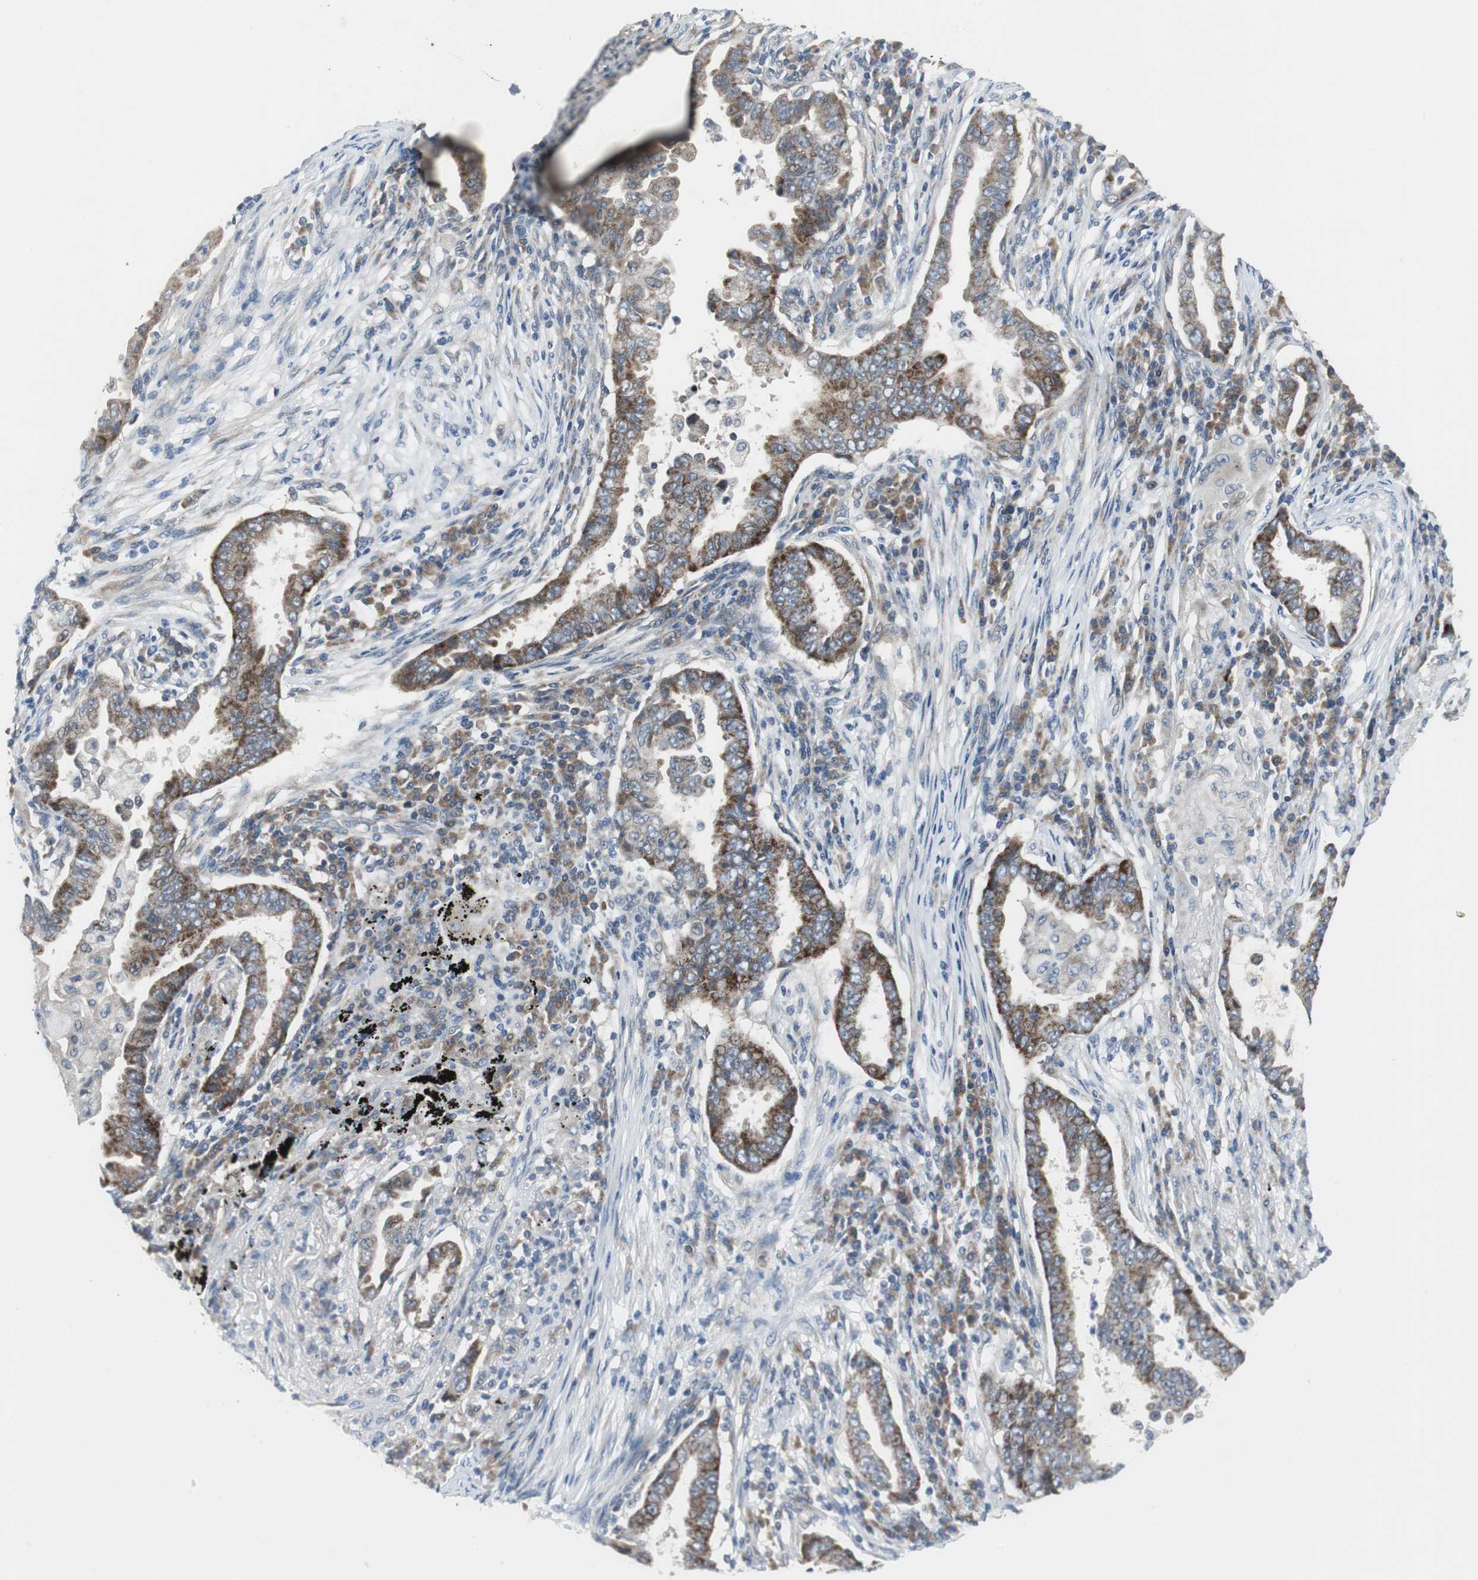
{"staining": {"intensity": "moderate", "quantity": ">75%", "location": "cytoplasmic/membranous"}, "tissue": "lung cancer", "cell_type": "Tumor cells", "image_type": "cancer", "snomed": [{"axis": "morphology", "description": "Normal tissue, NOS"}, {"axis": "morphology", "description": "Inflammation, NOS"}, {"axis": "morphology", "description": "Adenocarcinoma, NOS"}, {"axis": "topography", "description": "Lung"}], "caption": "Moderate cytoplasmic/membranous protein expression is identified in about >75% of tumor cells in lung adenocarcinoma. (IHC, brightfield microscopy, high magnification).", "gene": "MYT1", "patient": {"sex": "female", "age": 64}}